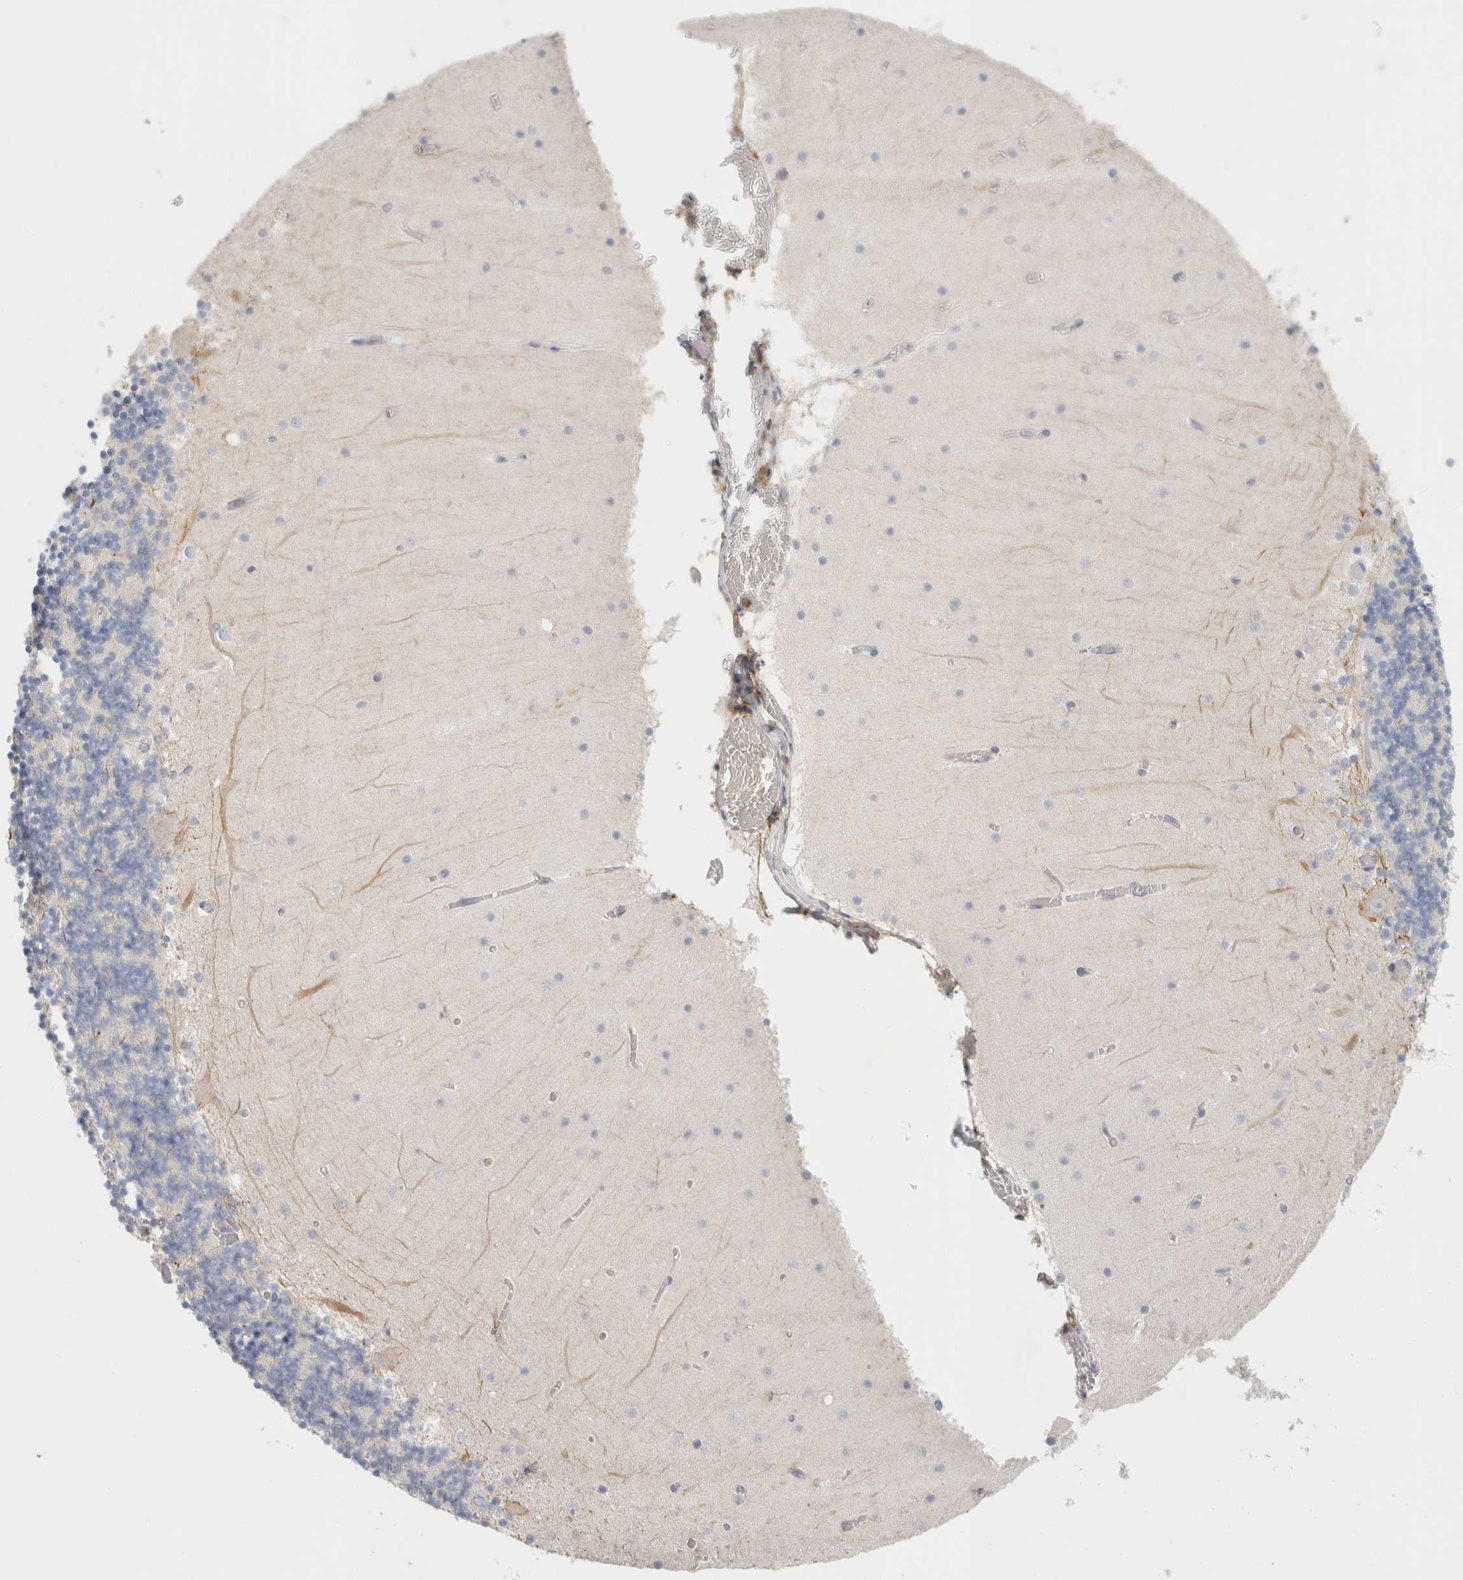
{"staining": {"intensity": "negative", "quantity": "none", "location": "none"}, "tissue": "cerebellum", "cell_type": "Cells in granular layer", "image_type": "normal", "snomed": [{"axis": "morphology", "description": "Normal tissue, NOS"}, {"axis": "topography", "description": "Cerebellum"}], "caption": "Protein analysis of benign cerebellum reveals no significant positivity in cells in granular layer. The staining was performed using DAB (3,3'-diaminobenzidine) to visualize the protein expression in brown, while the nuclei were stained in blue with hematoxylin (Magnification: 20x).", "gene": "P2RY2", "patient": {"sex": "female", "age": 28}}